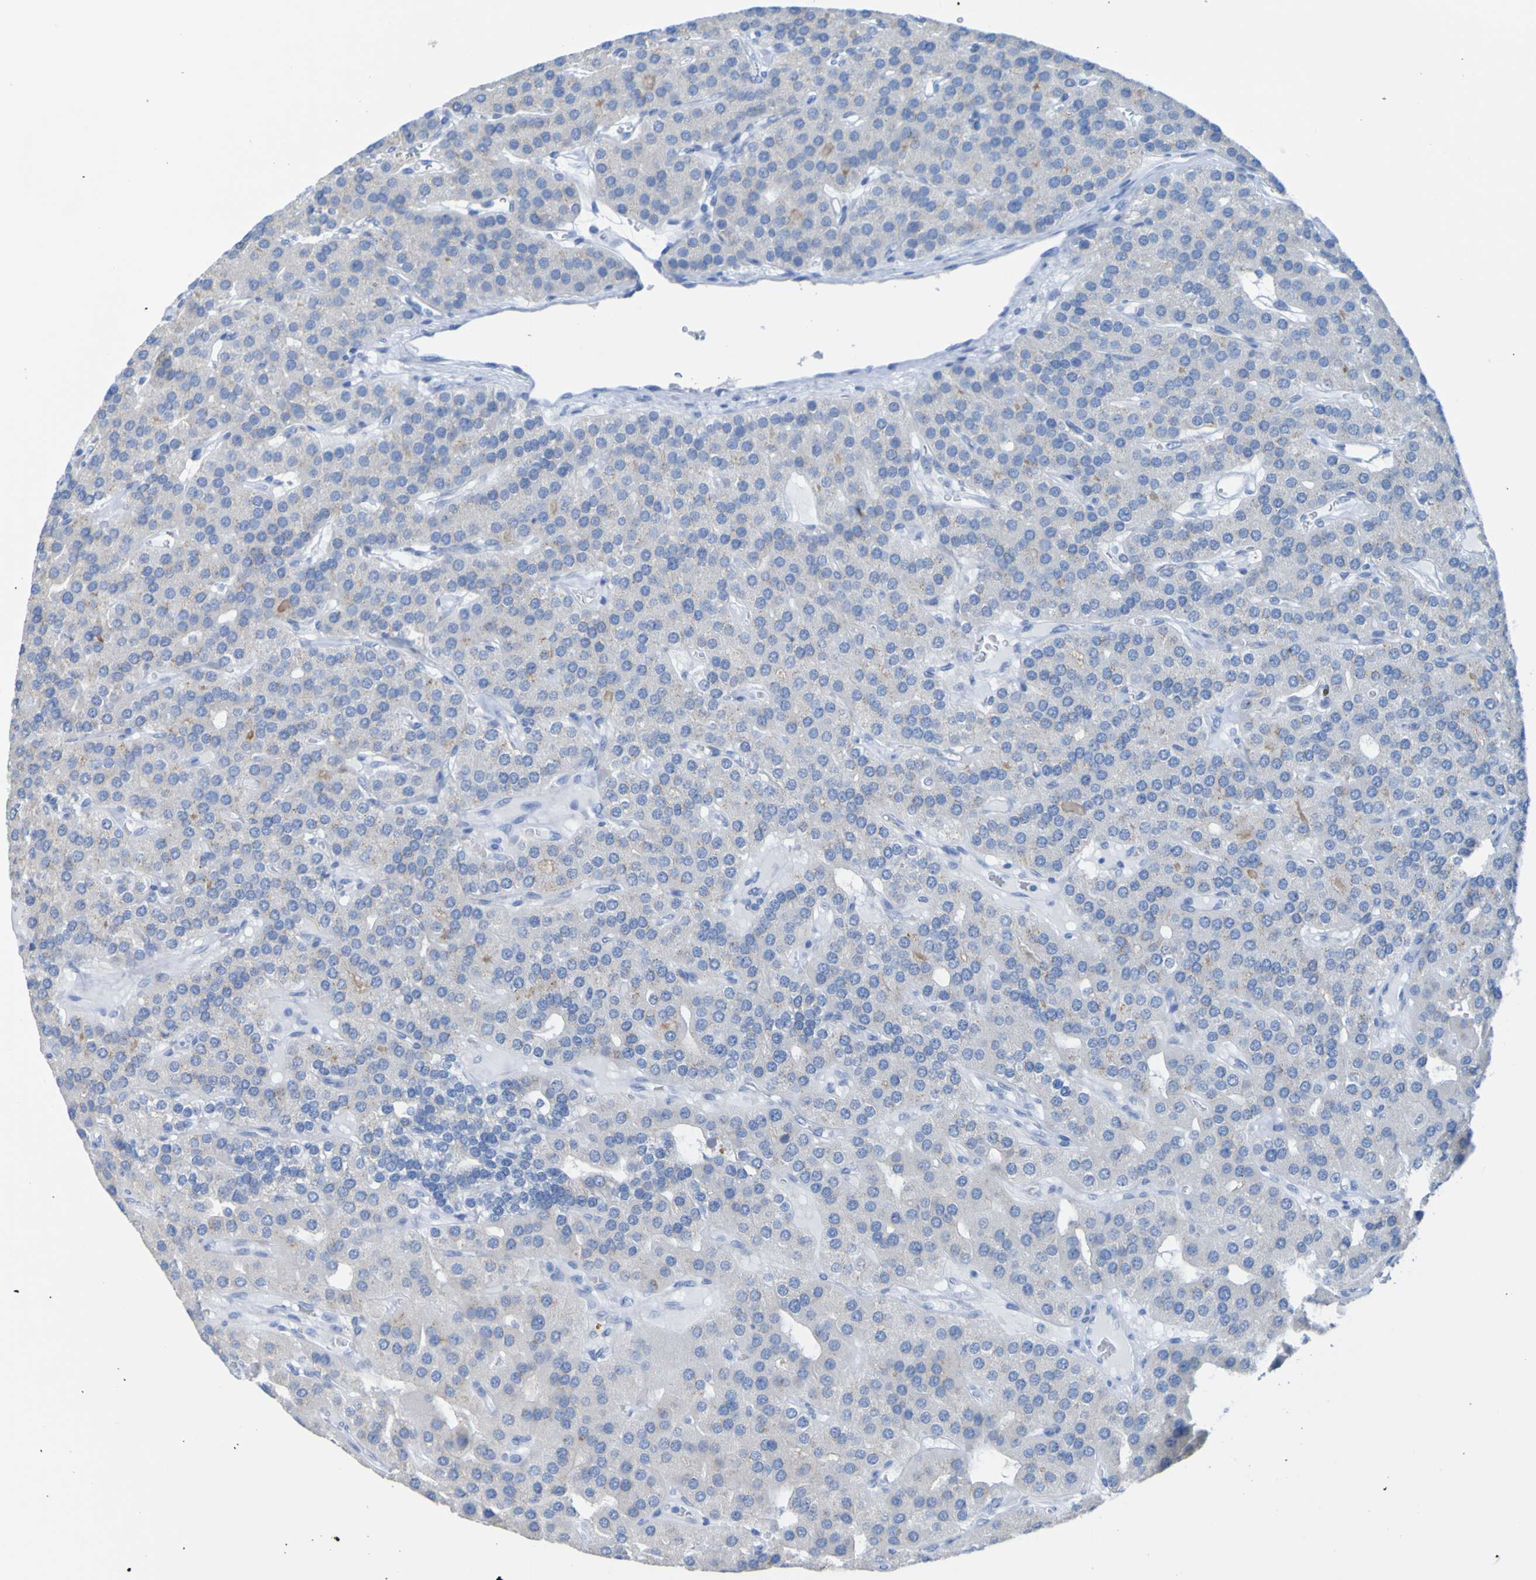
{"staining": {"intensity": "weak", "quantity": "<25%", "location": "cytoplasmic/membranous"}, "tissue": "parathyroid gland", "cell_type": "Glandular cells", "image_type": "normal", "snomed": [{"axis": "morphology", "description": "Normal tissue, NOS"}, {"axis": "morphology", "description": "Adenoma, NOS"}, {"axis": "topography", "description": "Parathyroid gland"}], "caption": "A histopathology image of parathyroid gland stained for a protein exhibits no brown staining in glandular cells.", "gene": "ACMSD", "patient": {"sex": "female", "age": 86}}